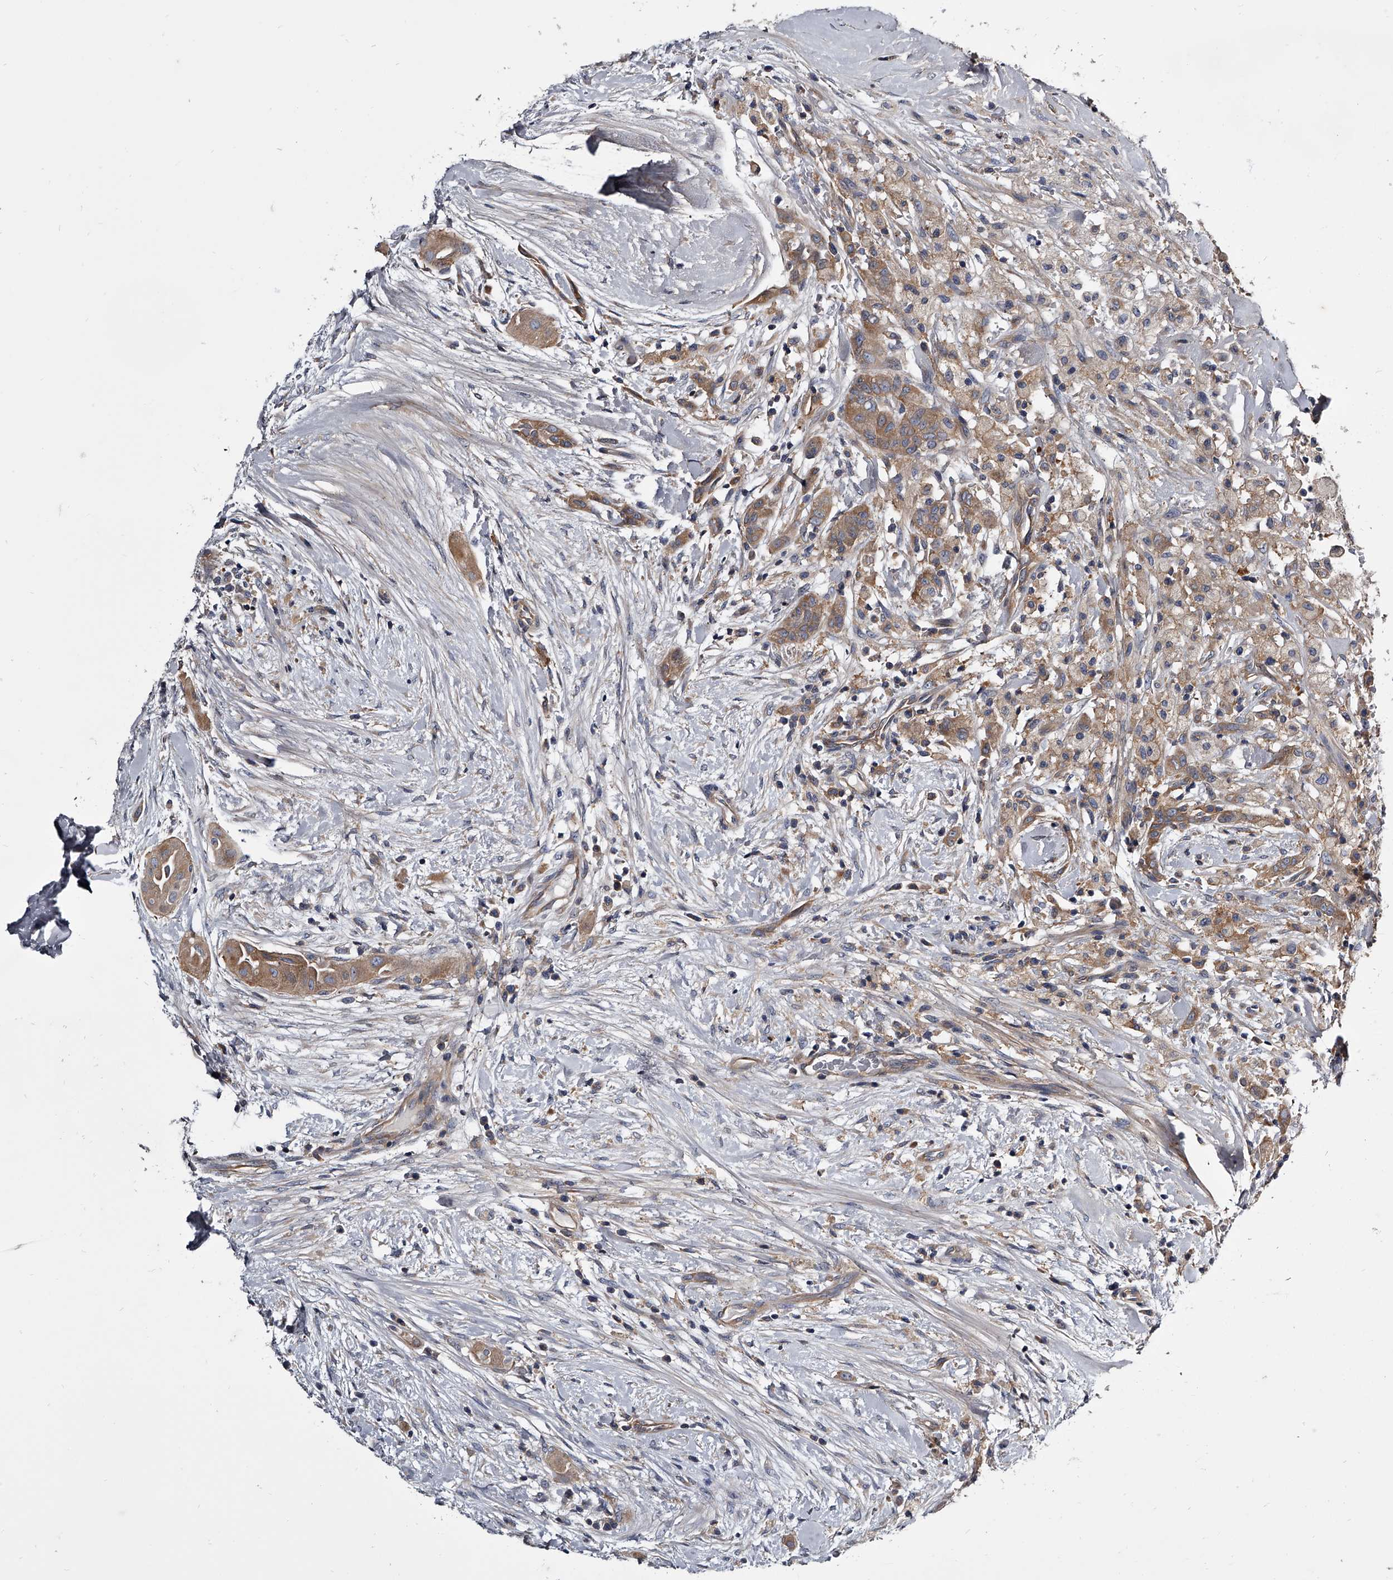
{"staining": {"intensity": "moderate", "quantity": ">75%", "location": "cytoplasmic/membranous"}, "tissue": "thyroid cancer", "cell_type": "Tumor cells", "image_type": "cancer", "snomed": [{"axis": "morphology", "description": "Papillary adenocarcinoma, NOS"}, {"axis": "topography", "description": "Thyroid gland"}], "caption": "IHC of thyroid cancer (papillary adenocarcinoma) demonstrates medium levels of moderate cytoplasmic/membranous staining in approximately >75% of tumor cells. (DAB (3,3'-diaminobenzidine) IHC with brightfield microscopy, high magnification).", "gene": "GAPVD1", "patient": {"sex": "female", "age": 59}}